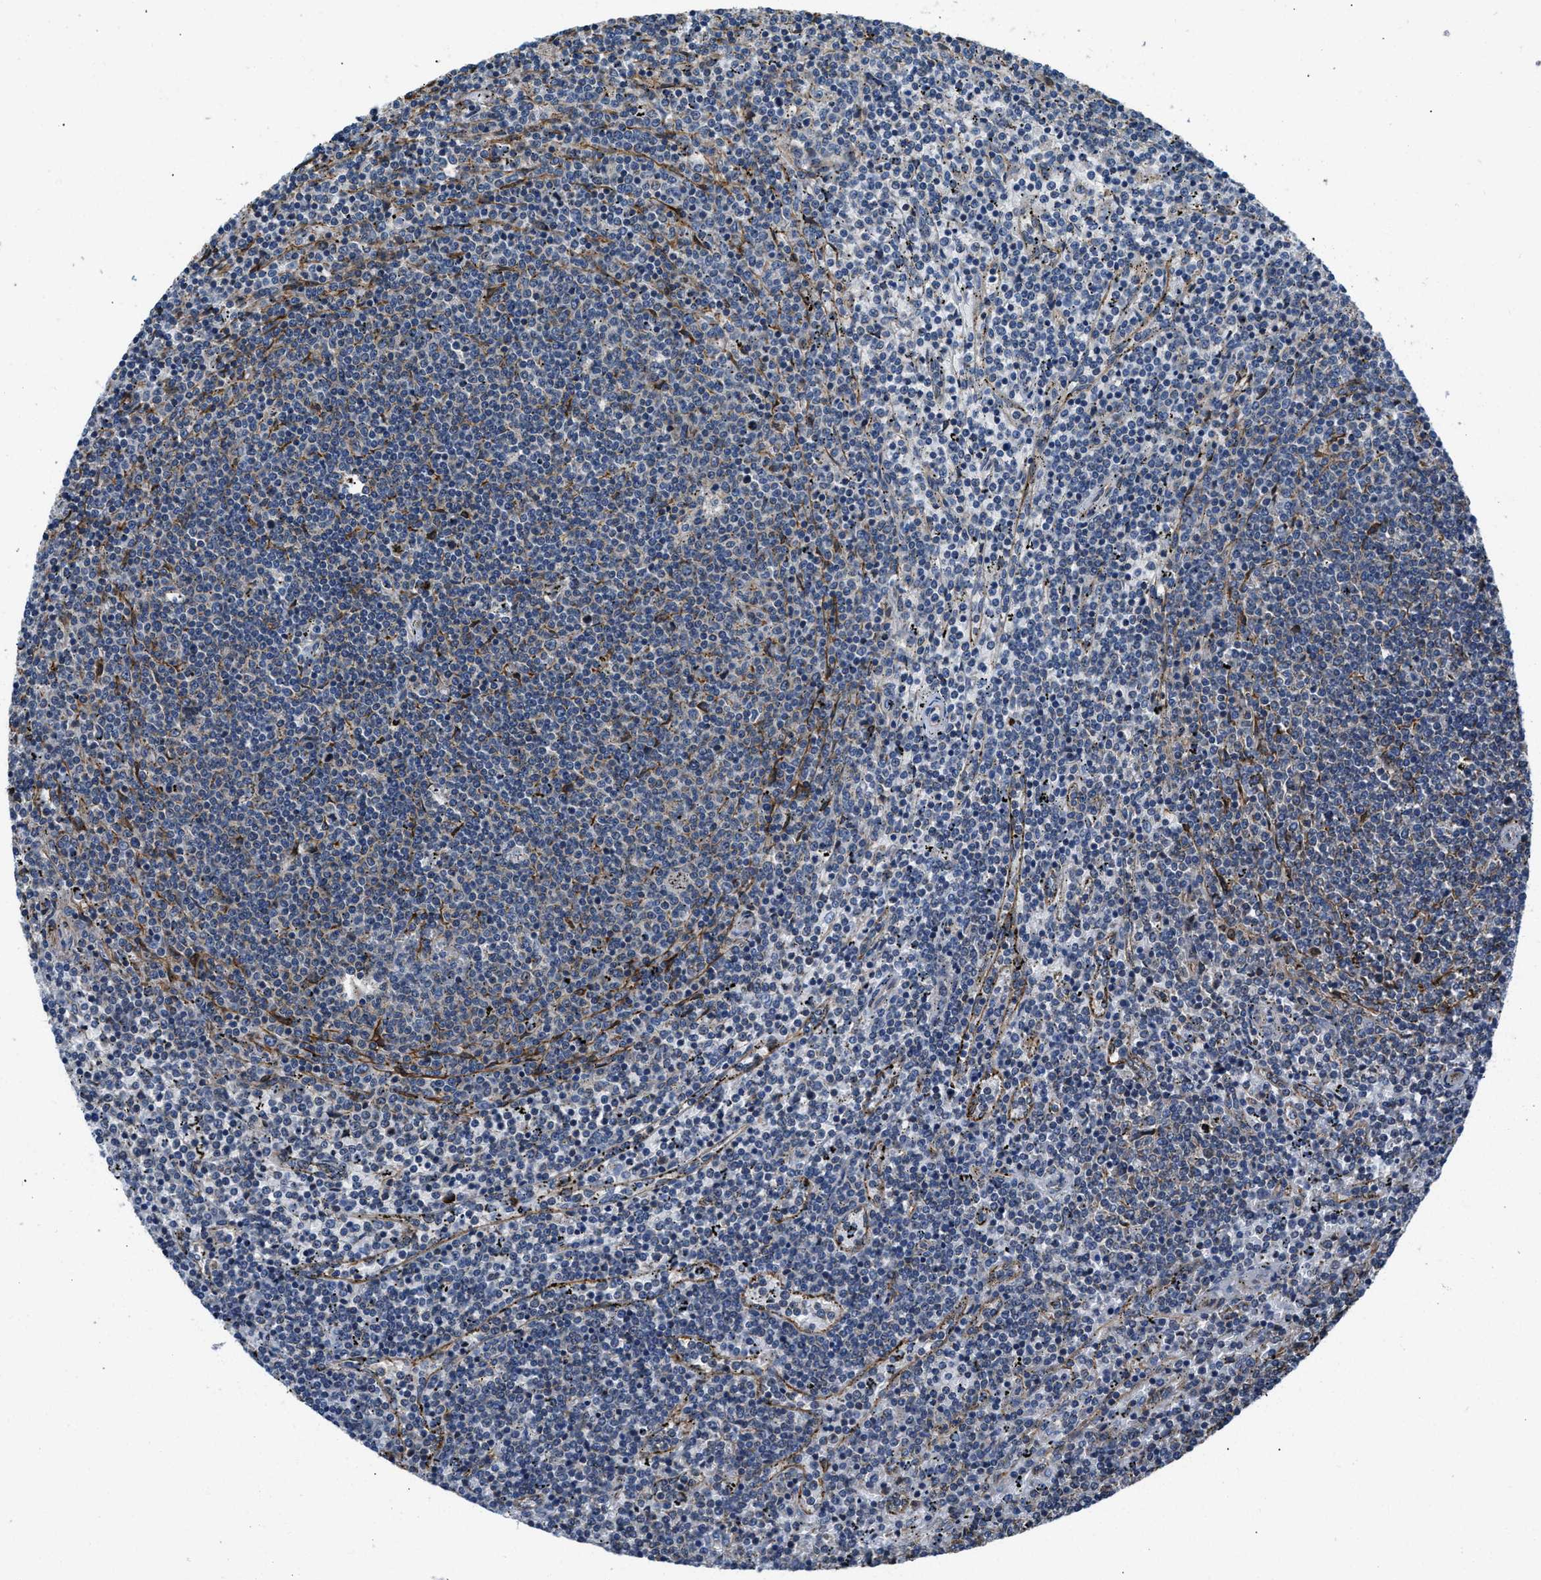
{"staining": {"intensity": "weak", "quantity": "<25%", "location": "cytoplasmic/membranous"}, "tissue": "lymphoma", "cell_type": "Tumor cells", "image_type": "cancer", "snomed": [{"axis": "morphology", "description": "Malignant lymphoma, non-Hodgkin's type, Low grade"}, {"axis": "topography", "description": "Spleen"}], "caption": "The IHC image has no significant staining in tumor cells of lymphoma tissue.", "gene": "ARL6IP5", "patient": {"sex": "female", "age": 50}}